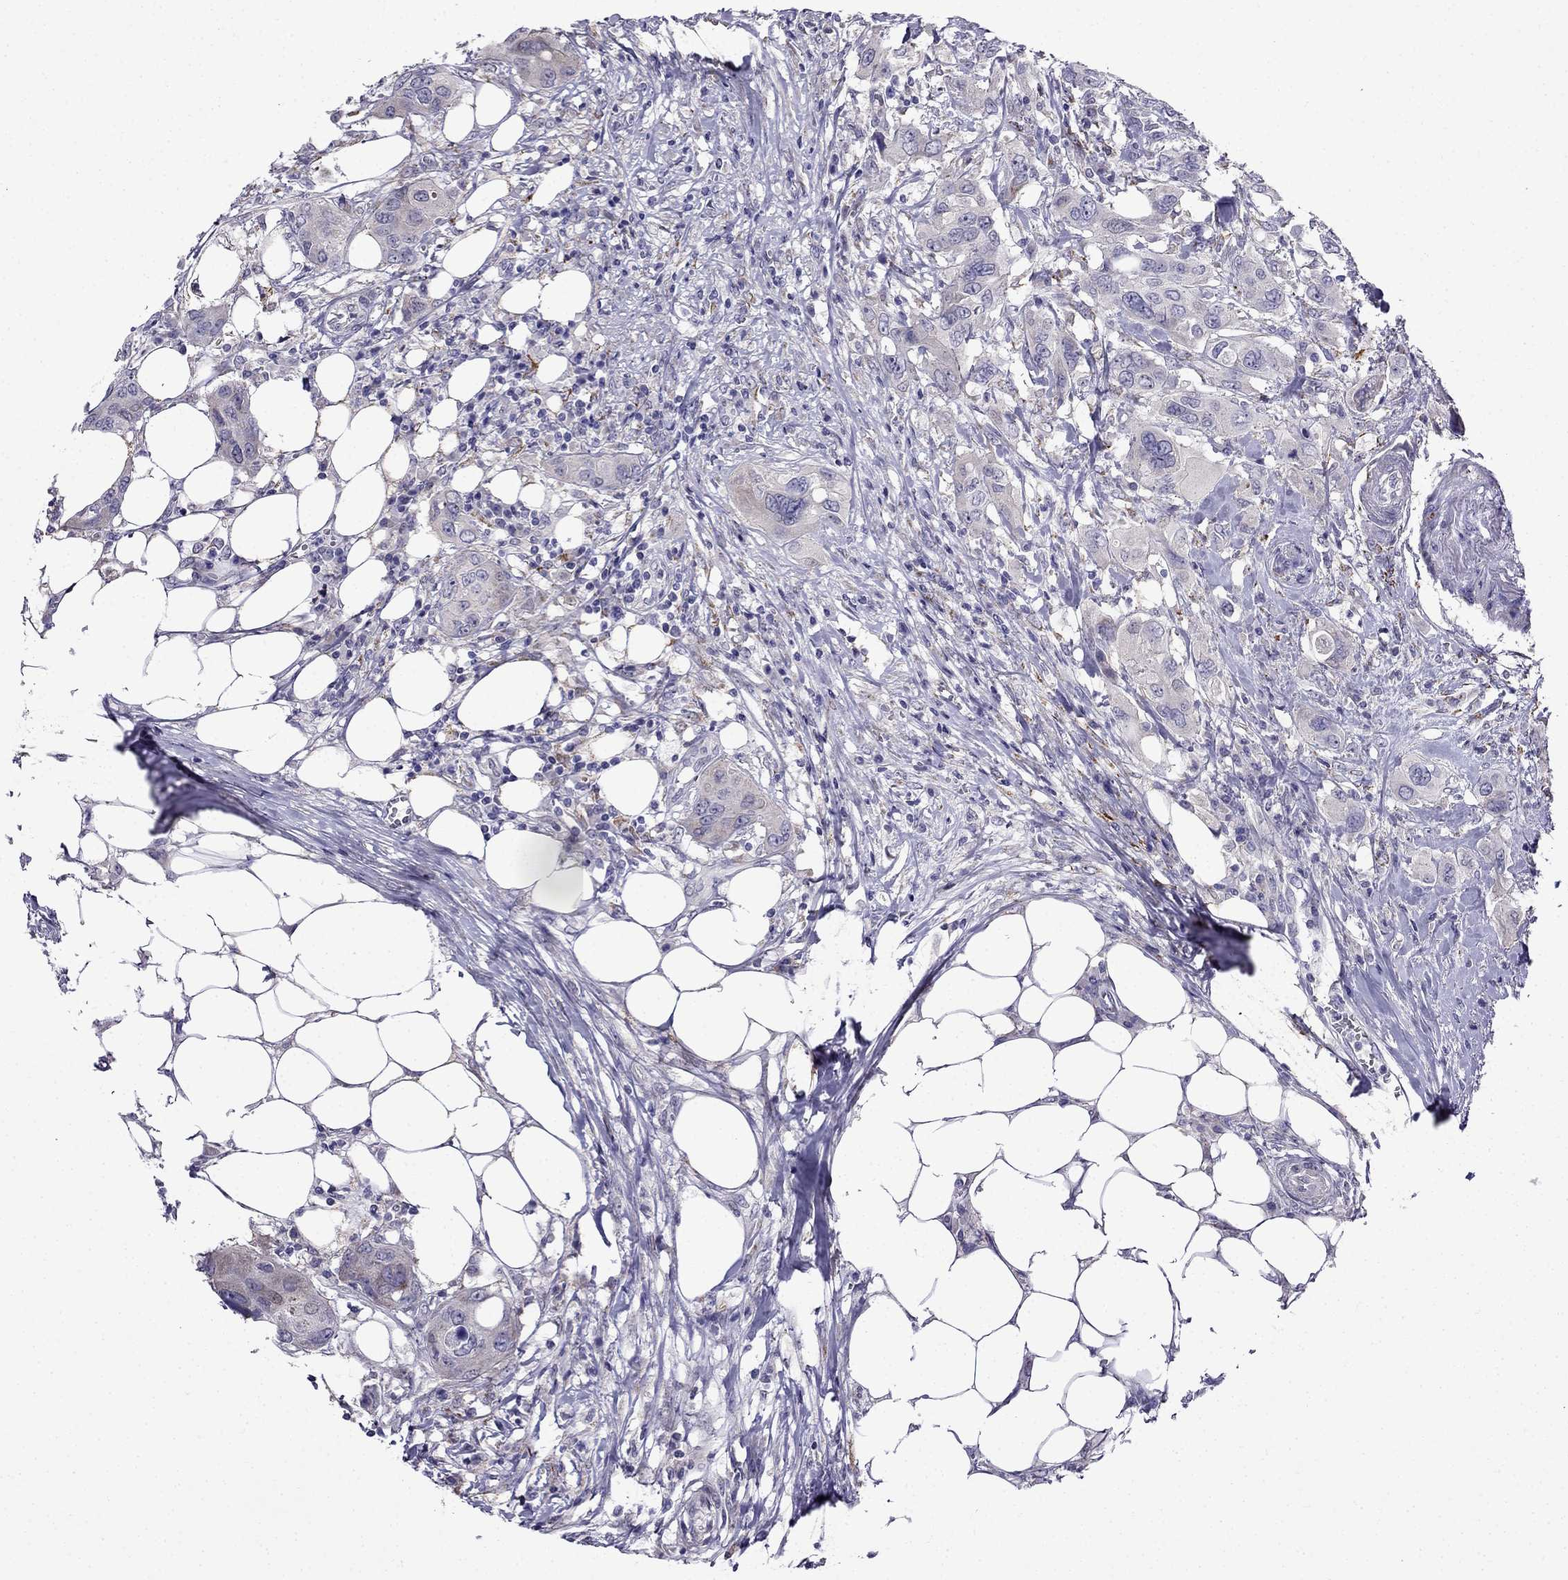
{"staining": {"intensity": "negative", "quantity": "none", "location": "none"}, "tissue": "urothelial cancer", "cell_type": "Tumor cells", "image_type": "cancer", "snomed": [{"axis": "morphology", "description": "Urothelial carcinoma, NOS"}, {"axis": "morphology", "description": "Urothelial carcinoma, High grade"}, {"axis": "topography", "description": "Urinary bladder"}], "caption": "An immunohistochemistry (IHC) photomicrograph of urothelial cancer is shown. There is no staining in tumor cells of urothelial cancer.", "gene": "PI16", "patient": {"sex": "male", "age": 63}}